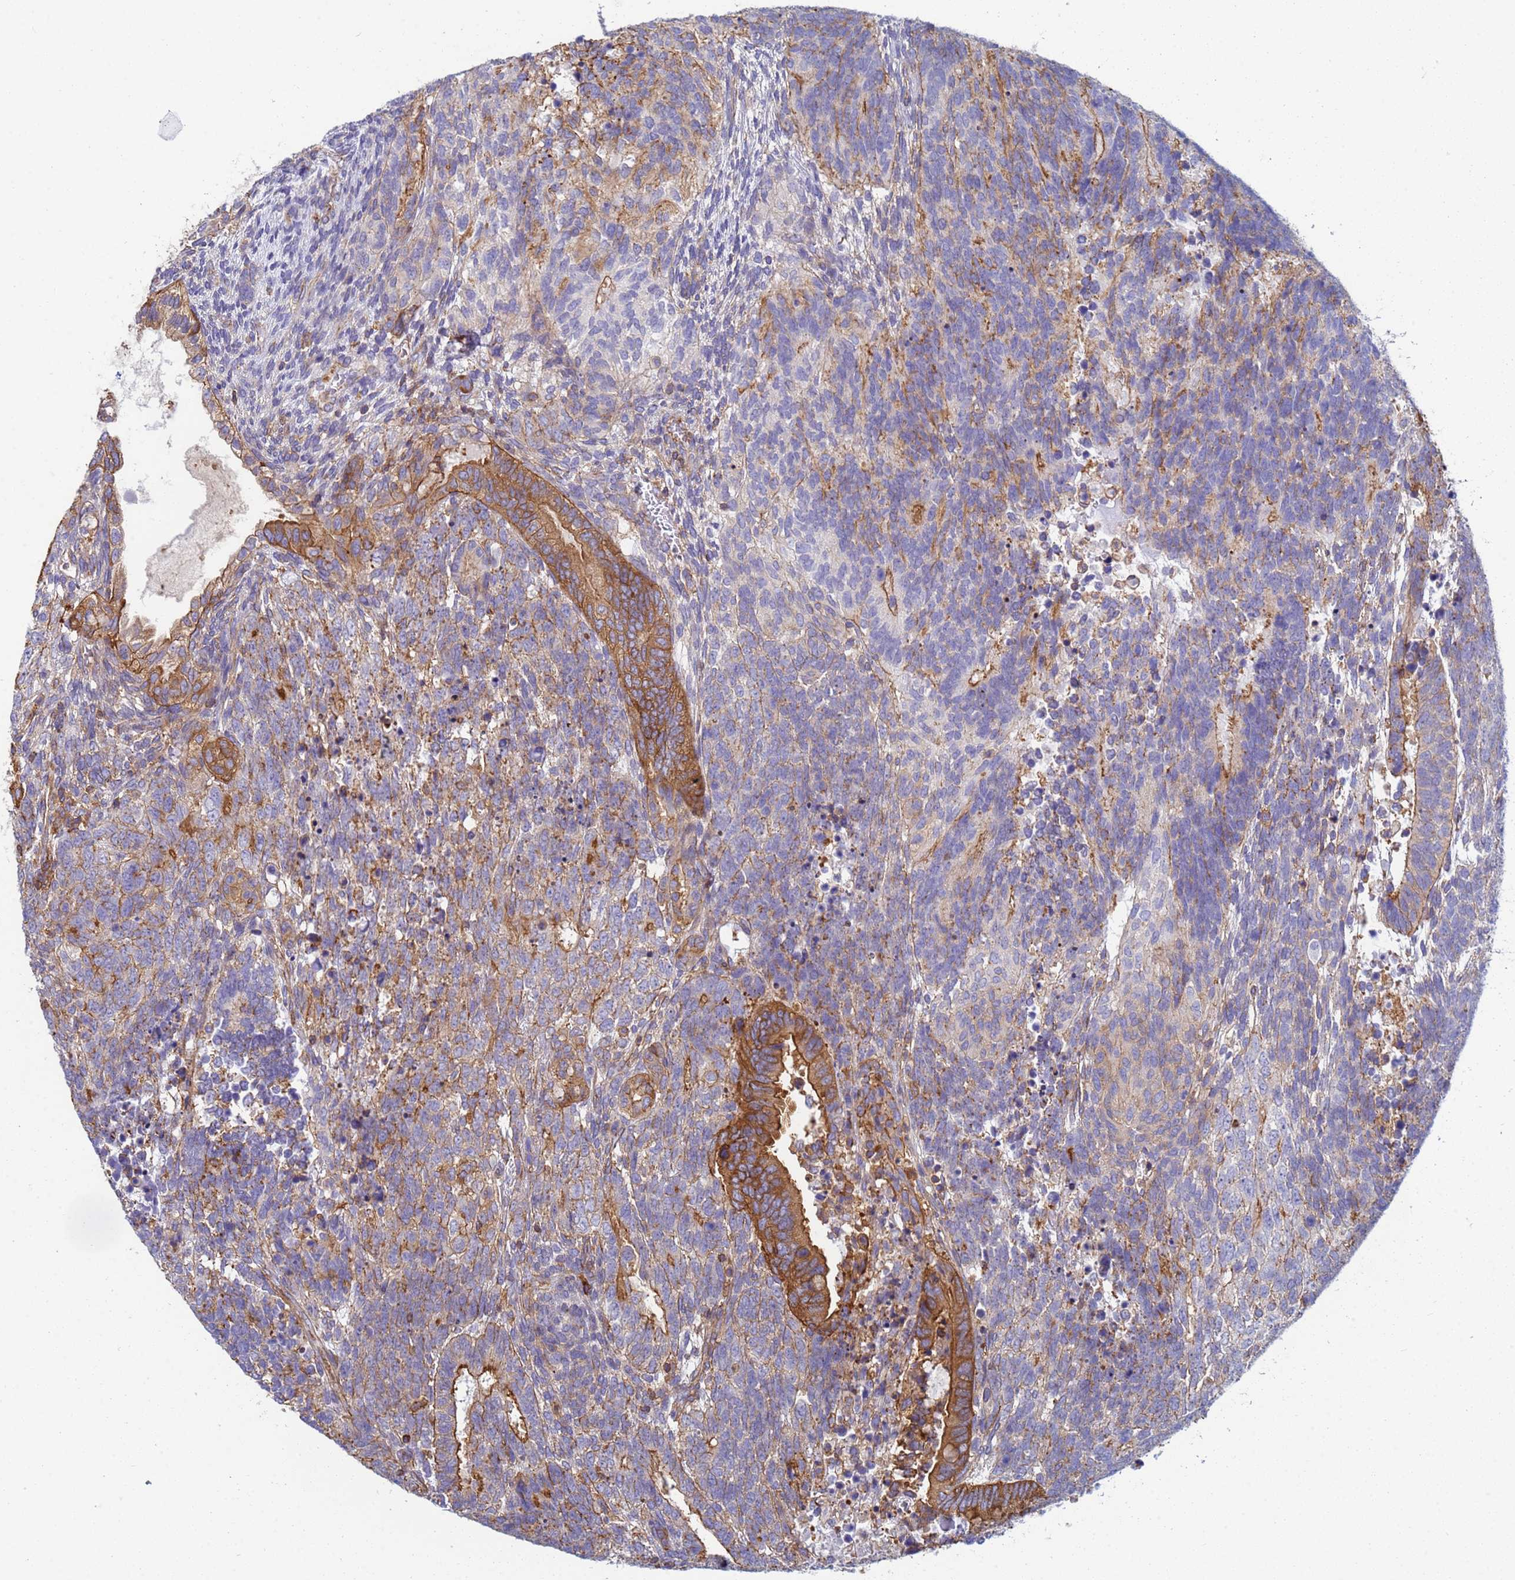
{"staining": {"intensity": "strong", "quantity": "<25%", "location": "cytoplasmic/membranous"}, "tissue": "testis cancer", "cell_type": "Tumor cells", "image_type": "cancer", "snomed": [{"axis": "morphology", "description": "Carcinoma, Embryonal, NOS"}, {"axis": "topography", "description": "Testis"}], "caption": "A micrograph showing strong cytoplasmic/membranous expression in approximately <25% of tumor cells in testis cancer, as visualized by brown immunohistochemical staining.", "gene": "ZNG1B", "patient": {"sex": "male", "age": 23}}